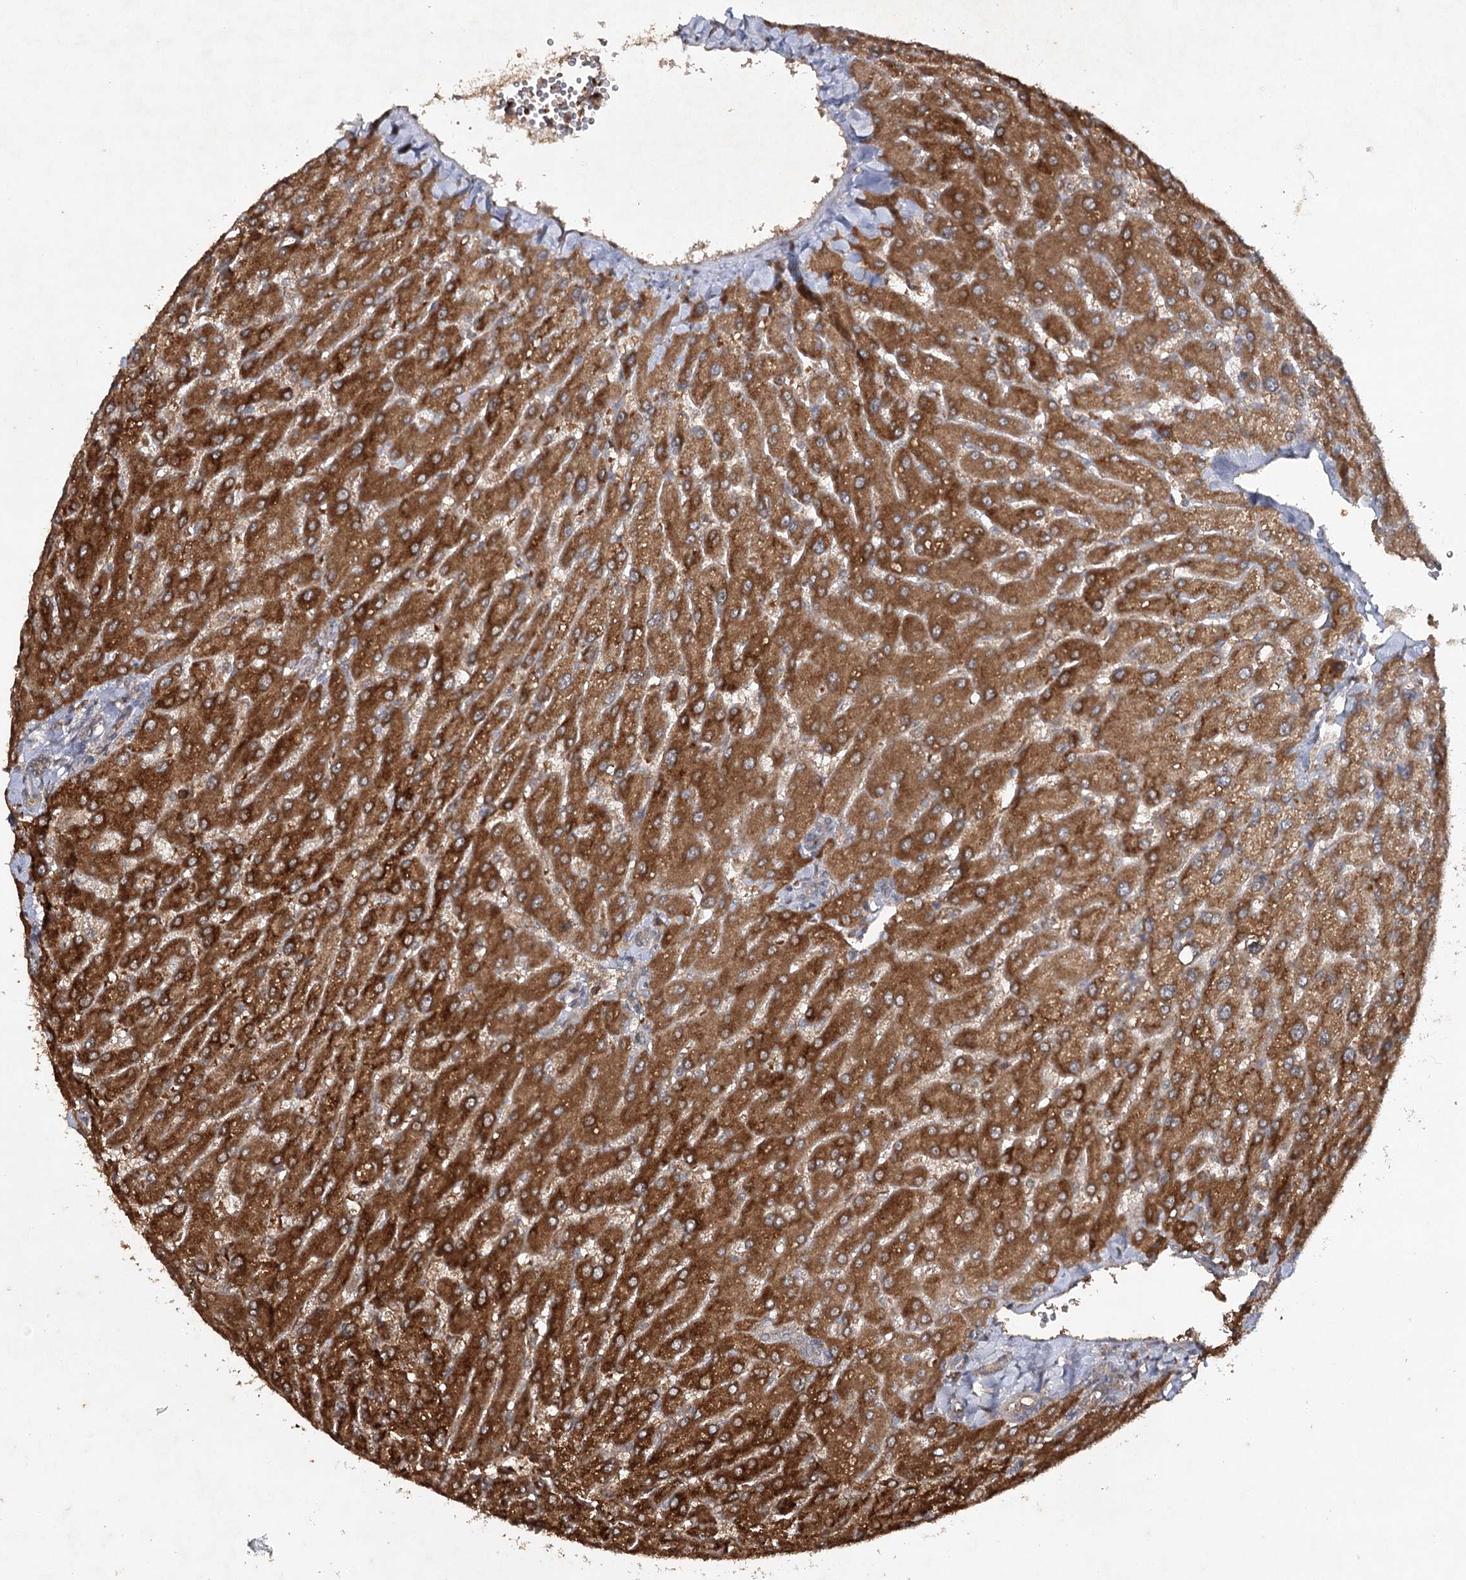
{"staining": {"intensity": "negative", "quantity": "none", "location": "none"}, "tissue": "liver", "cell_type": "Cholangiocytes", "image_type": "normal", "snomed": [{"axis": "morphology", "description": "Normal tissue, NOS"}, {"axis": "topography", "description": "Liver"}], "caption": "A photomicrograph of liver stained for a protein exhibits no brown staining in cholangiocytes.", "gene": "CYP2B6", "patient": {"sex": "male", "age": 55}}